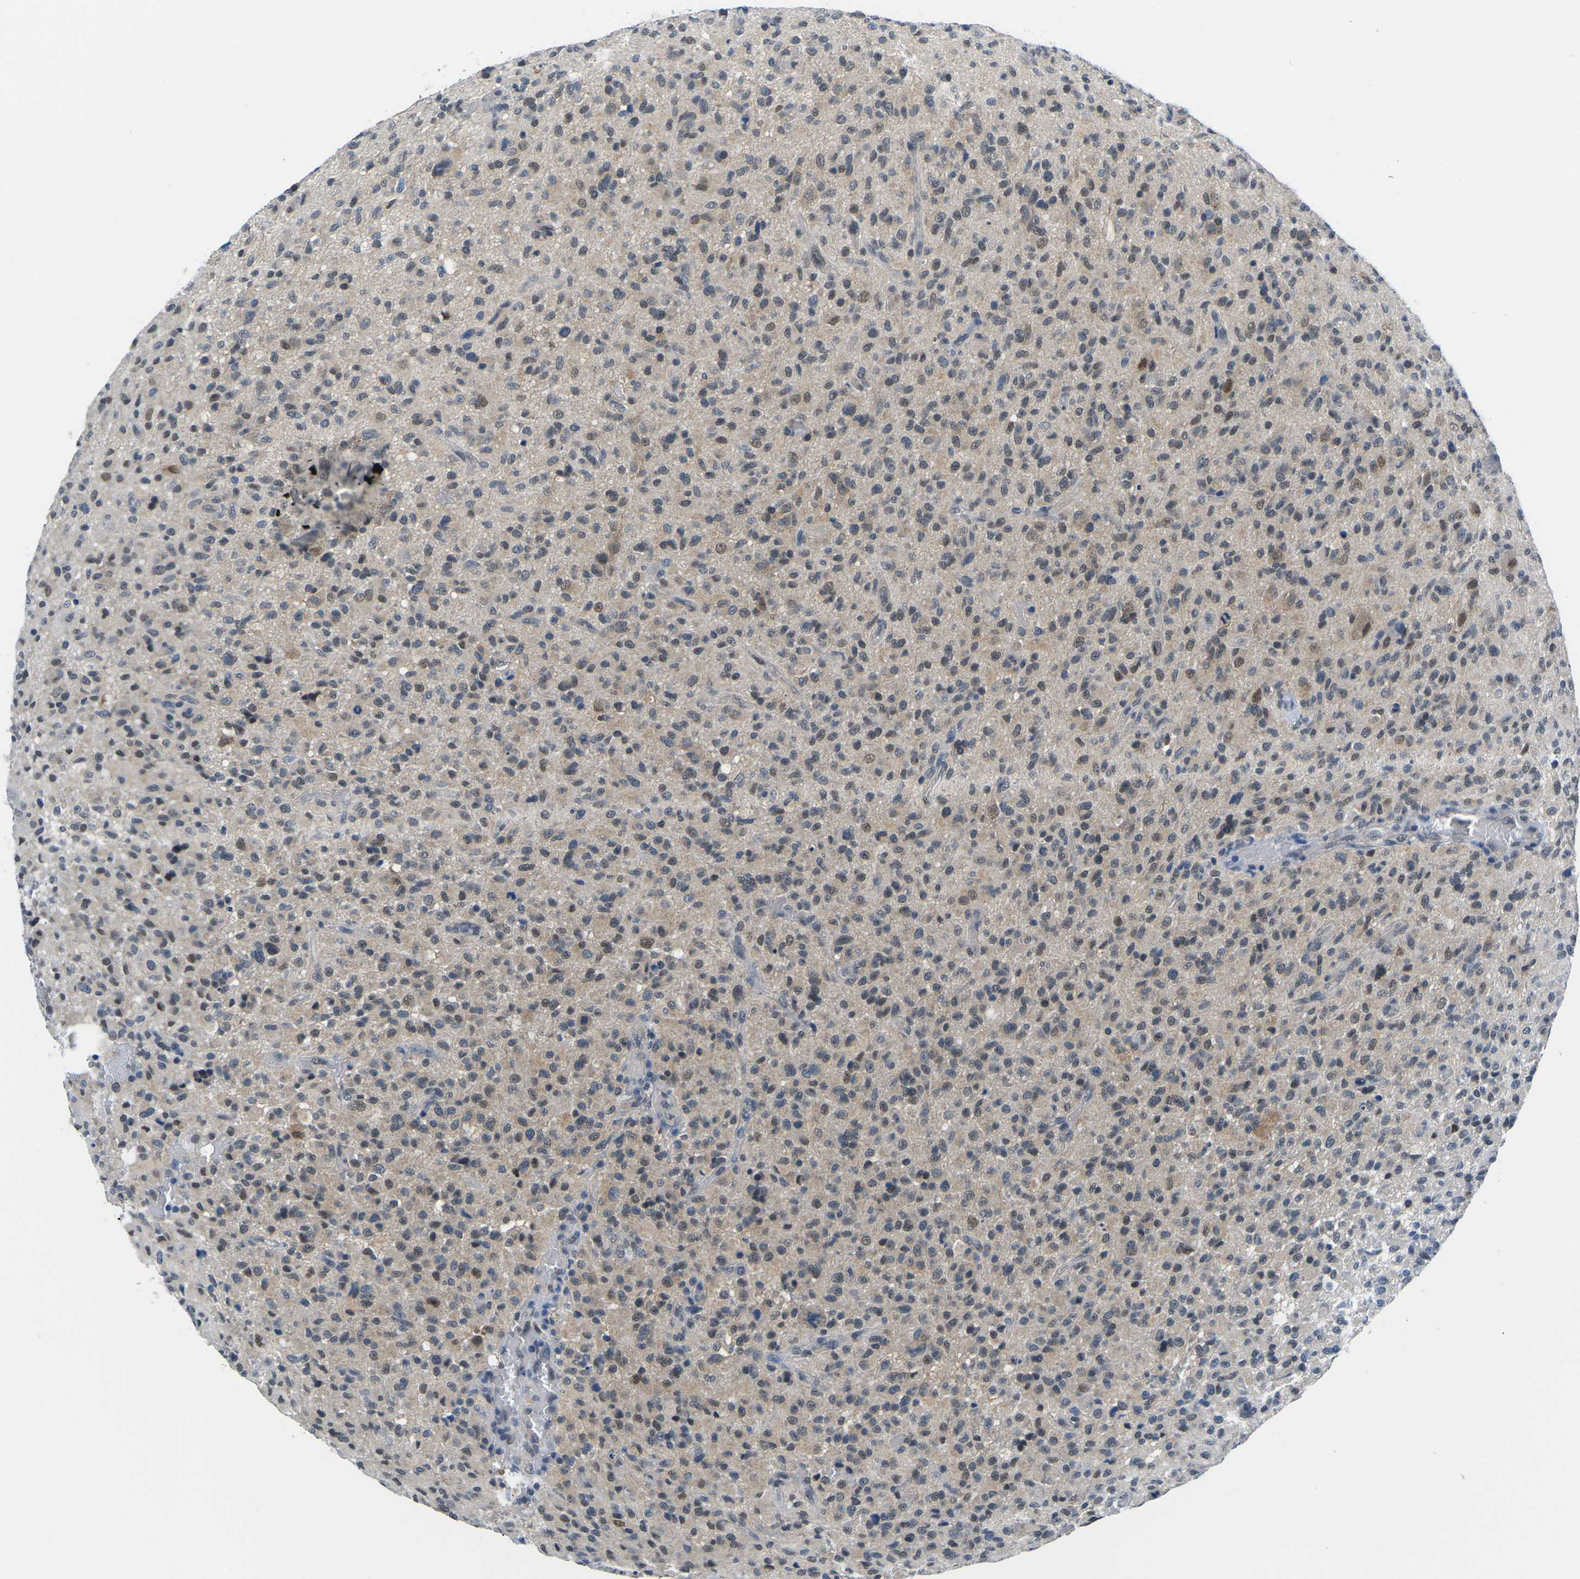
{"staining": {"intensity": "weak", "quantity": "25%-75%", "location": "cytoplasmic/membranous,nuclear"}, "tissue": "glioma", "cell_type": "Tumor cells", "image_type": "cancer", "snomed": [{"axis": "morphology", "description": "Glioma, malignant, High grade"}, {"axis": "topography", "description": "Brain"}], "caption": "Malignant high-grade glioma stained with a brown dye exhibits weak cytoplasmic/membranous and nuclear positive positivity in about 25%-75% of tumor cells.", "gene": "UBA7", "patient": {"sex": "male", "age": 71}}